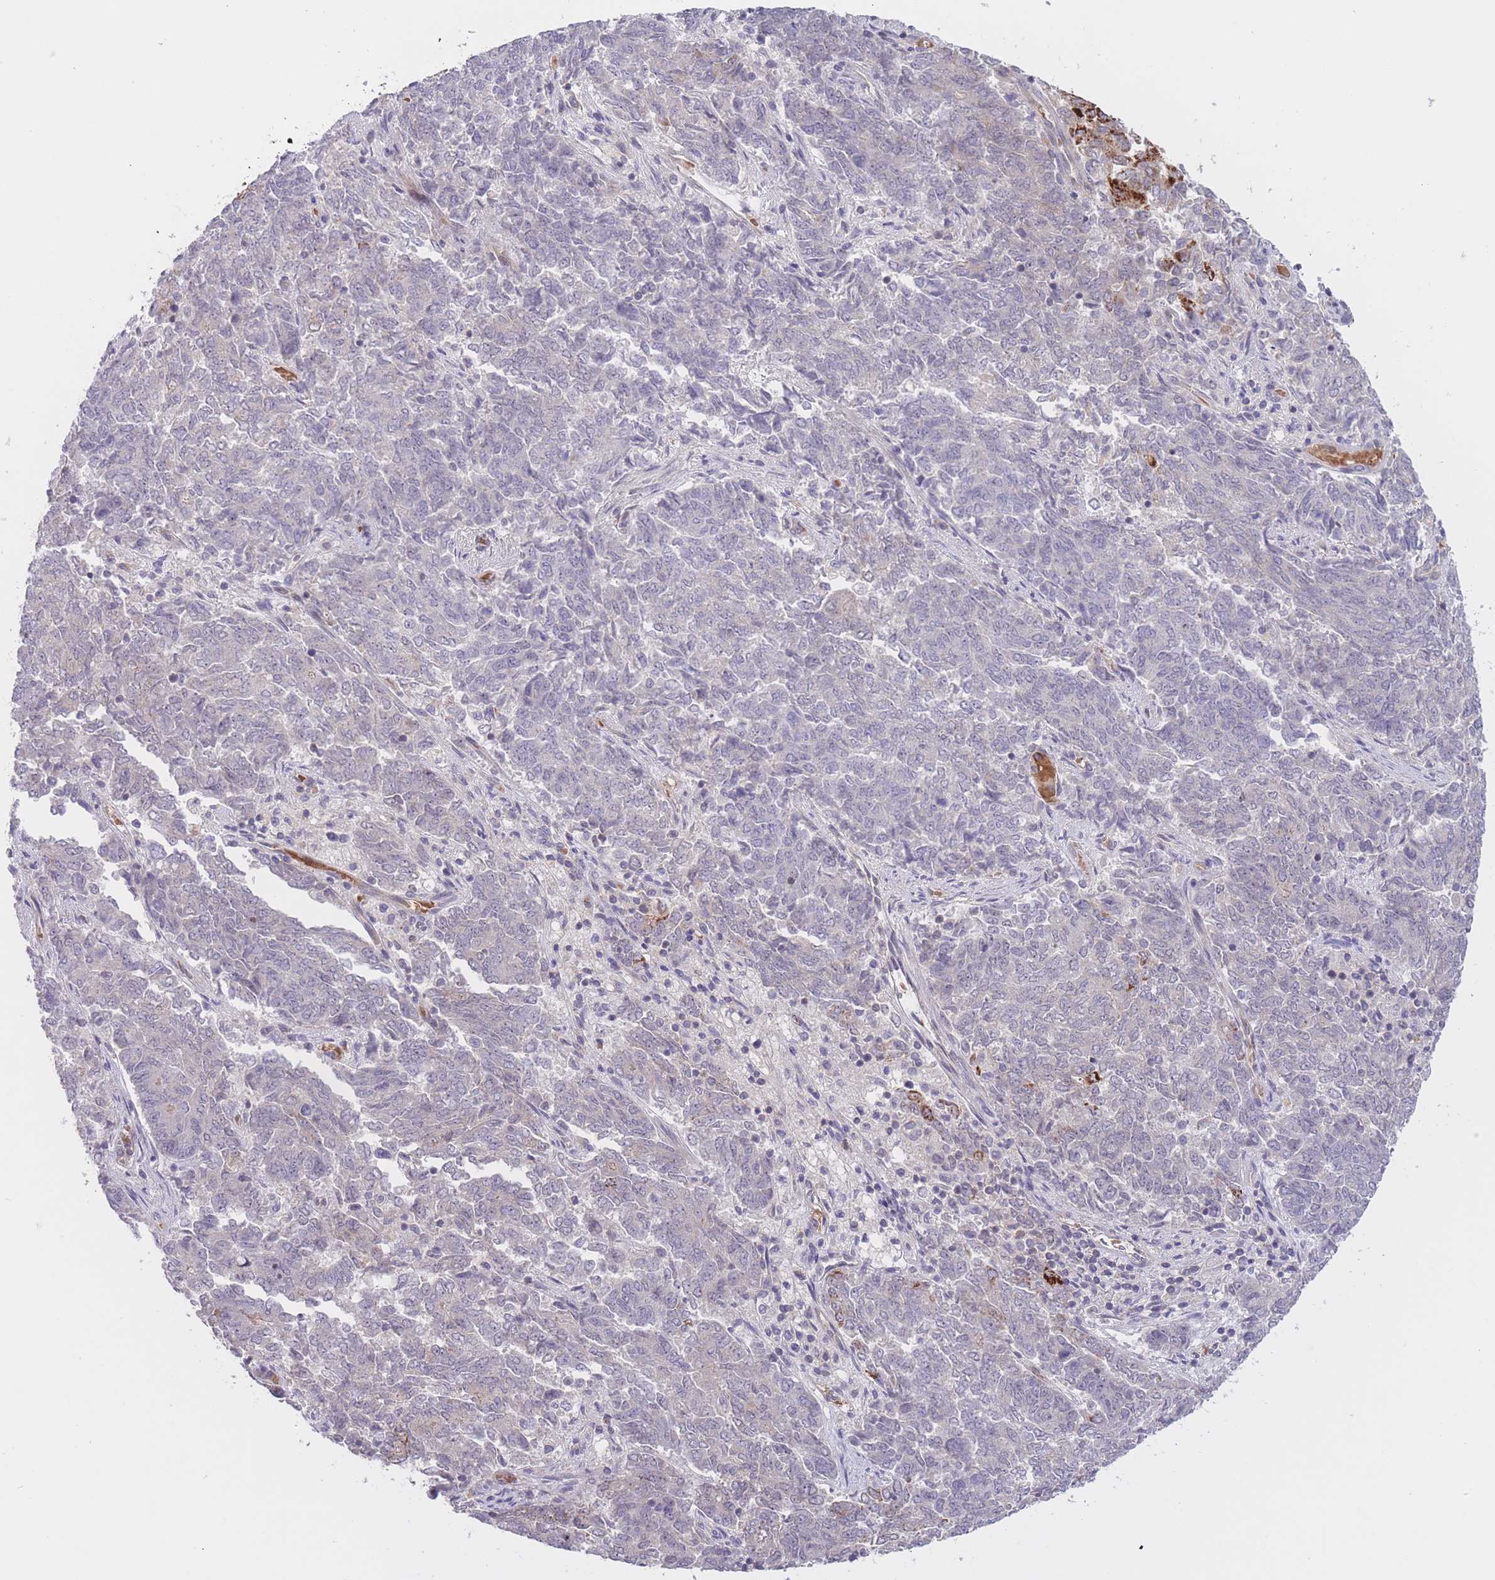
{"staining": {"intensity": "strong", "quantity": "<25%", "location": "cytoplasmic/membranous"}, "tissue": "endometrial cancer", "cell_type": "Tumor cells", "image_type": "cancer", "snomed": [{"axis": "morphology", "description": "Adenocarcinoma, NOS"}, {"axis": "topography", "description": "Endometrium"}], "caption": "About <25% of tumor cells in human endometrial cancer reveal strong cytoplasmic/membranous protein expression as visualized by brown immunohistochemical staining.", "gene": "FUT5", "patient": {"sex": "female", "age": 80}}